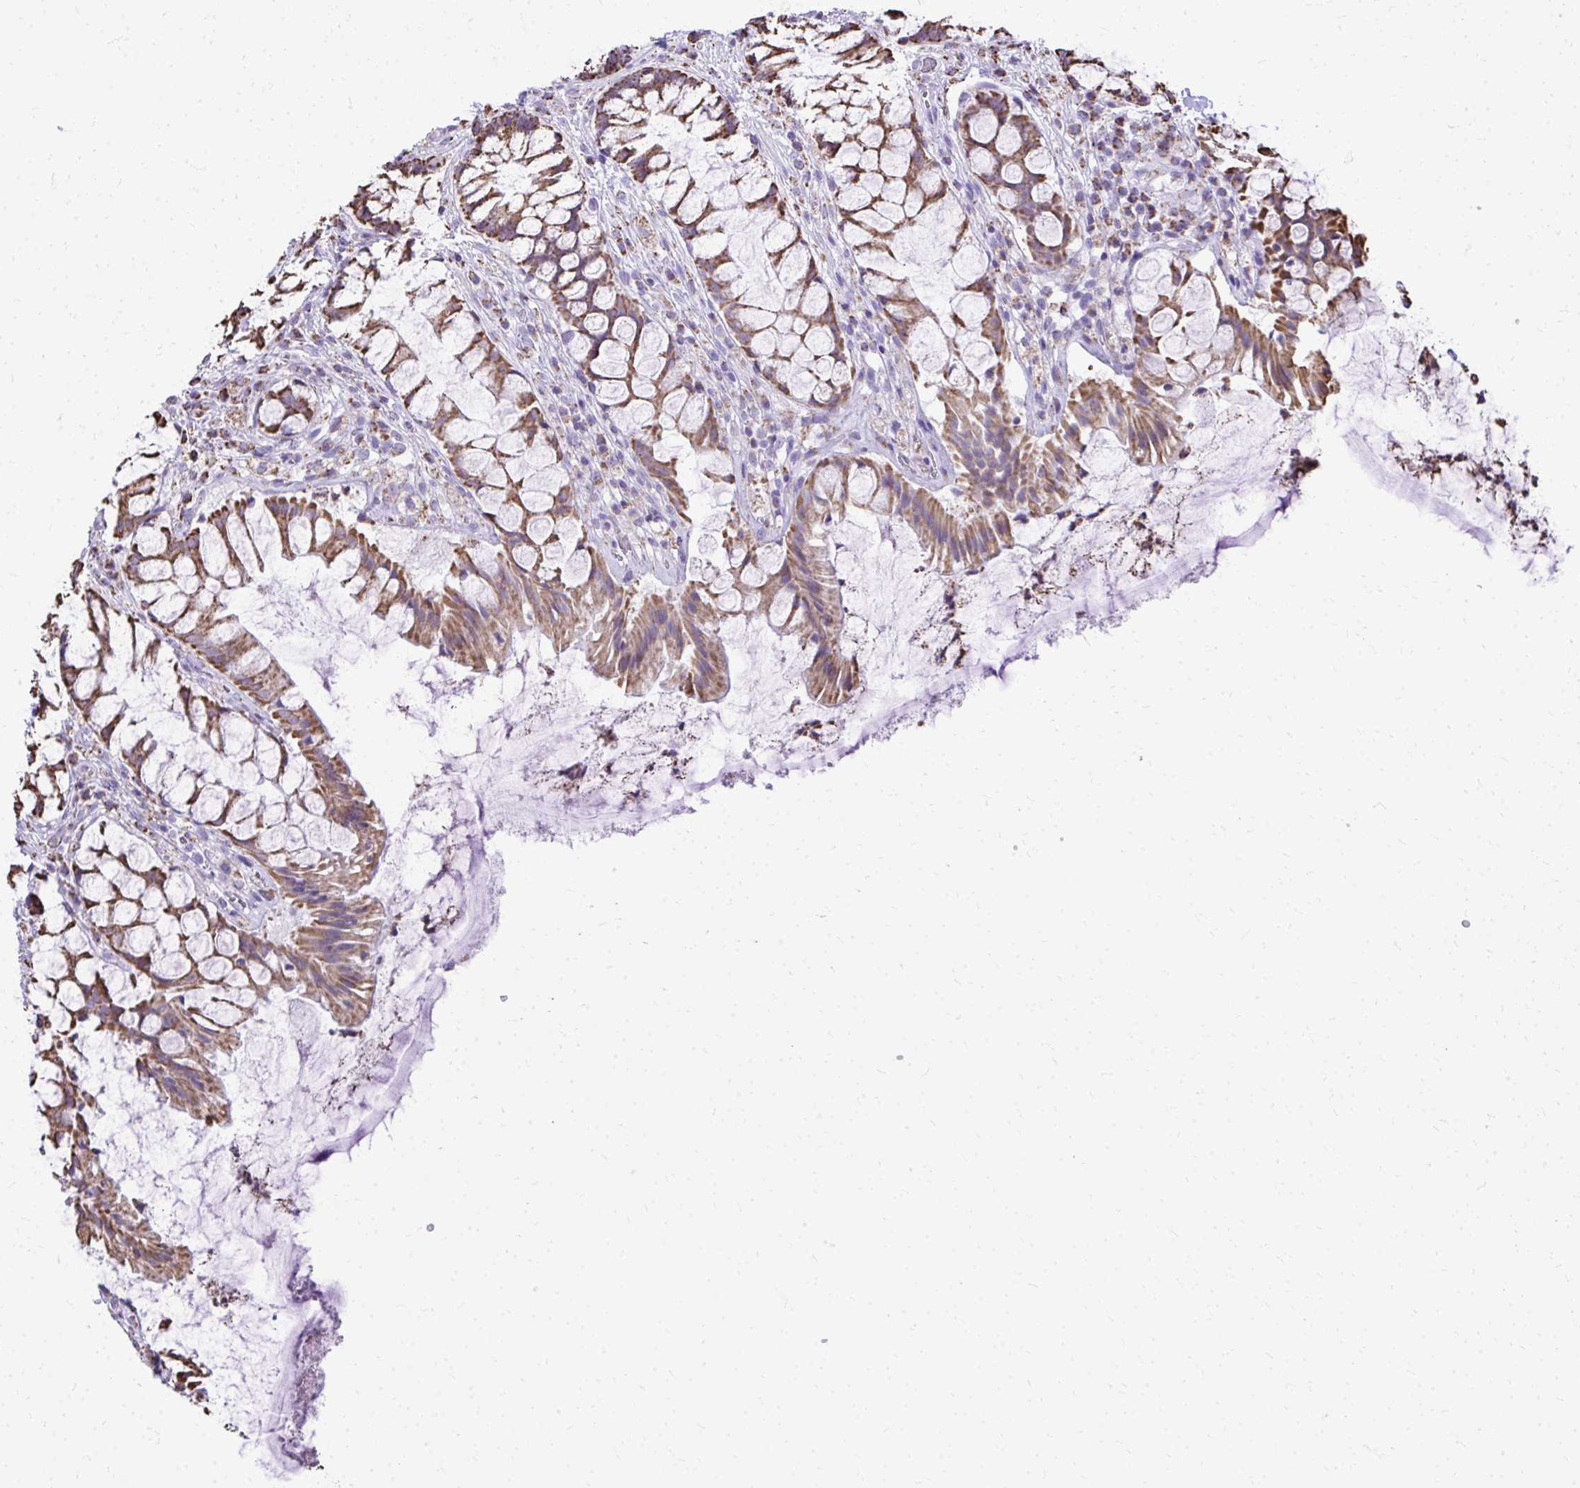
{"staining": {"intensity": "moderate", "quantity": ">75%", "location": "cytoplasmic/membranous"}, "tissue": "rectum", "cell_type": "Glandular cells", "image_type": "normal", "snomed": [{"axis": "morphology", "description": "Normal tissue, NOS"}, {"axis": "topography", "description": "Rectum"}], "caption": "Immunohistochemistry (IHC) photomicrograph of benign rectum: rectum stained using IHC reveals medium levels of moderate protein expression localized specifically in the cytoplasmic/membranous of glandular cells, appearing as a cytoplasmic/membranous brown color.", "gene": "MPZL2", "patient": {"sex": "female", "age": 58}}